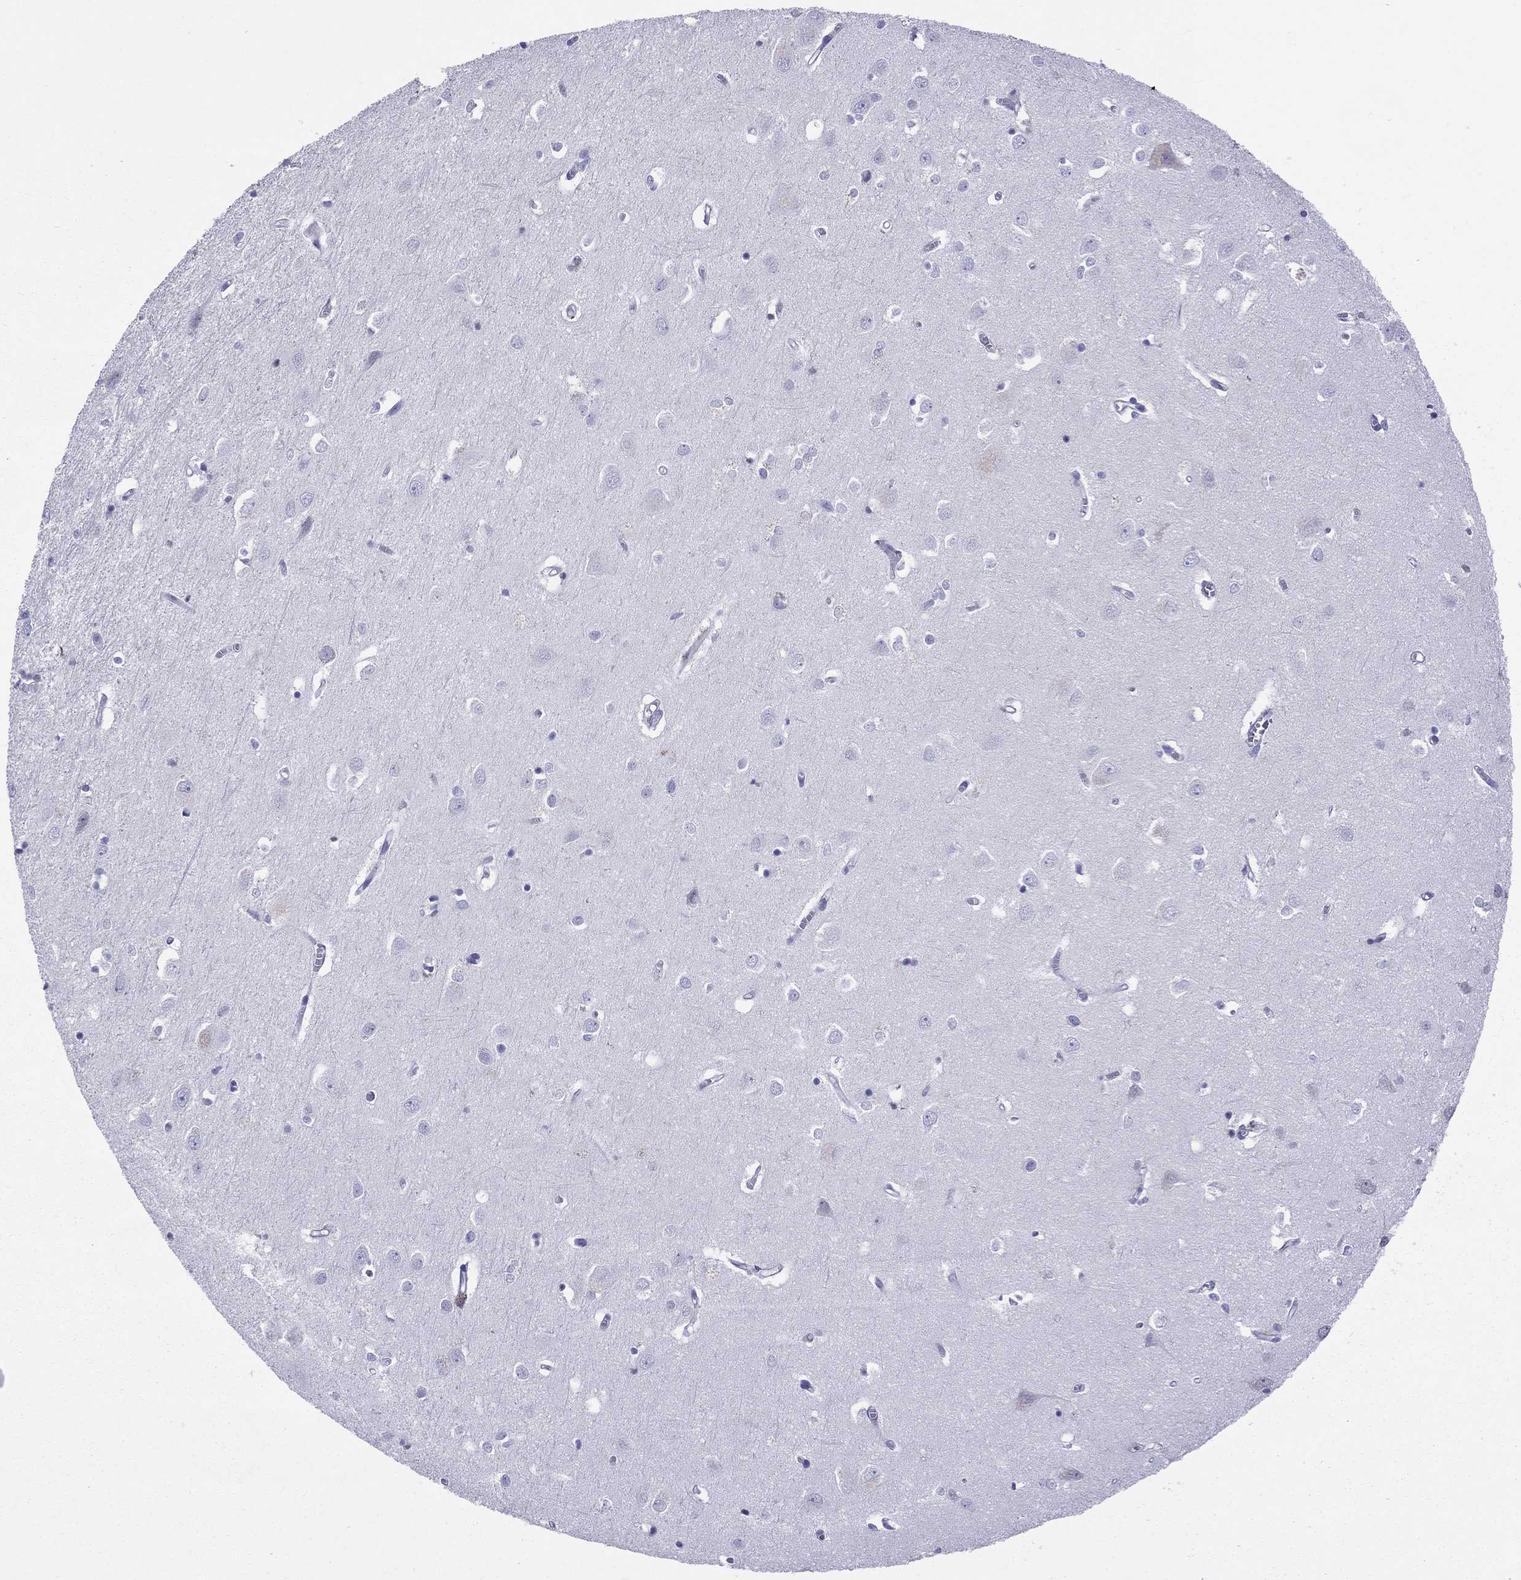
{"staining": {"intensity": "negative", "quantity": "none", "location": "none"}, "tissue": "cerebral cortex", "cell_type": "Endothelial cells", "image_type": "normal", "snomed": [{"axis": "morphology", "description": "Normal tissue, NOS"}, {"axis": "topography", "description": "Cerebral cortex"}], "caption": "Immunohistochemical staining of normal cerebral cortex displays no significant positivity in endothelial cells. Nuclei are stained in blue.", "gene": "SERPINA3", "patient": {"sex": "male", "age": 70}}